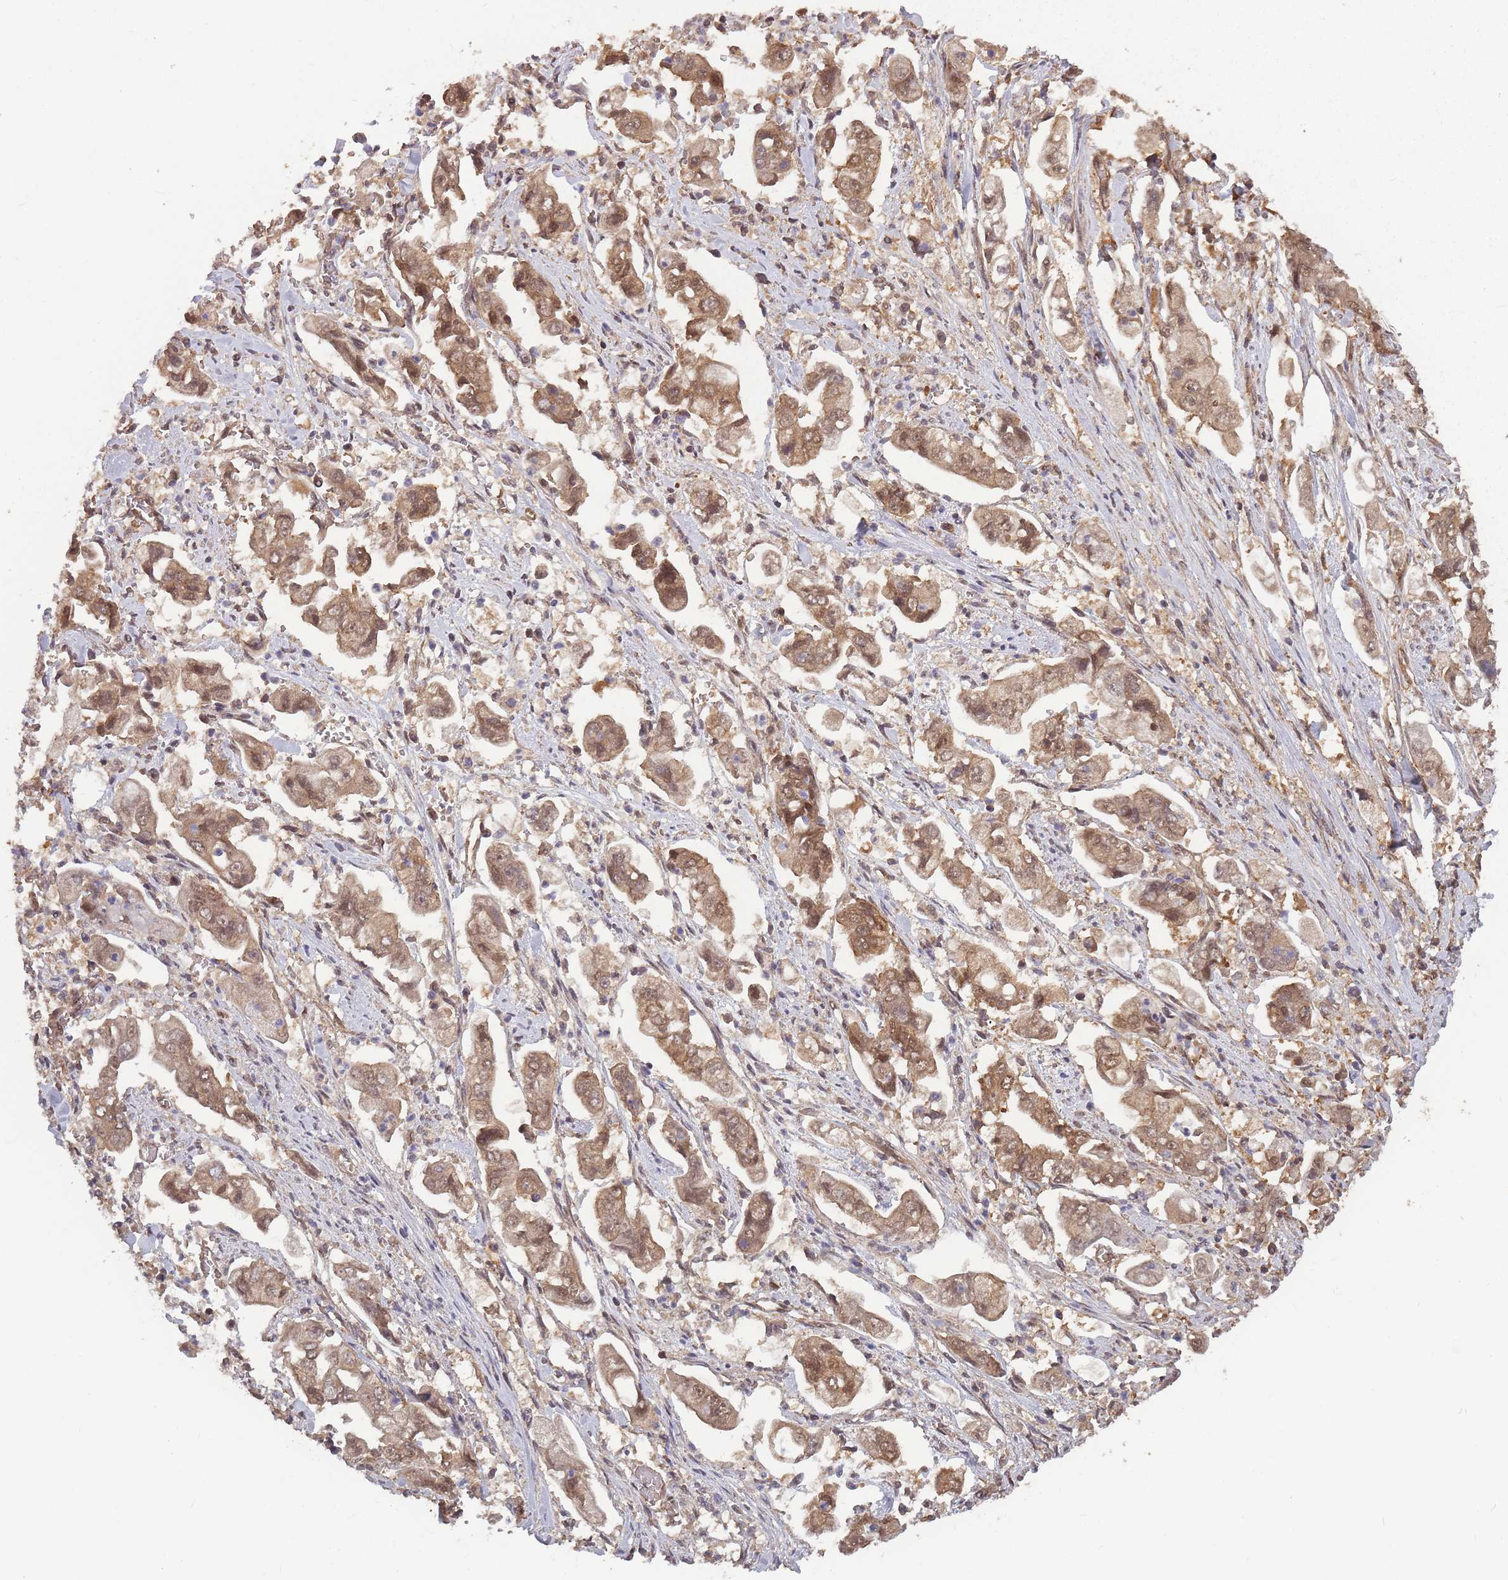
{"staining": {"intensity": "moderate", "quantity": ">75%", "location": "cytoplasmic/membranous,nuclear"}, "tissue": "stomach cancer", "cell_type": "Tumor cells", "image_type": "cancer", "snomed": [{"axis": "morphology", "description": "Adenocarcinoma, NOS"}, {"axis": "topography", "description": "Stomach"}], "caption": "Brown immunohistochemical staining in stomach cancer demonstrates moderate cytoplasmic/membranous and nuclear positivity in approximately >75% of tumor cells.", "gene": "PPP6R3", "patient": {"sex": "male", "age": 62}}